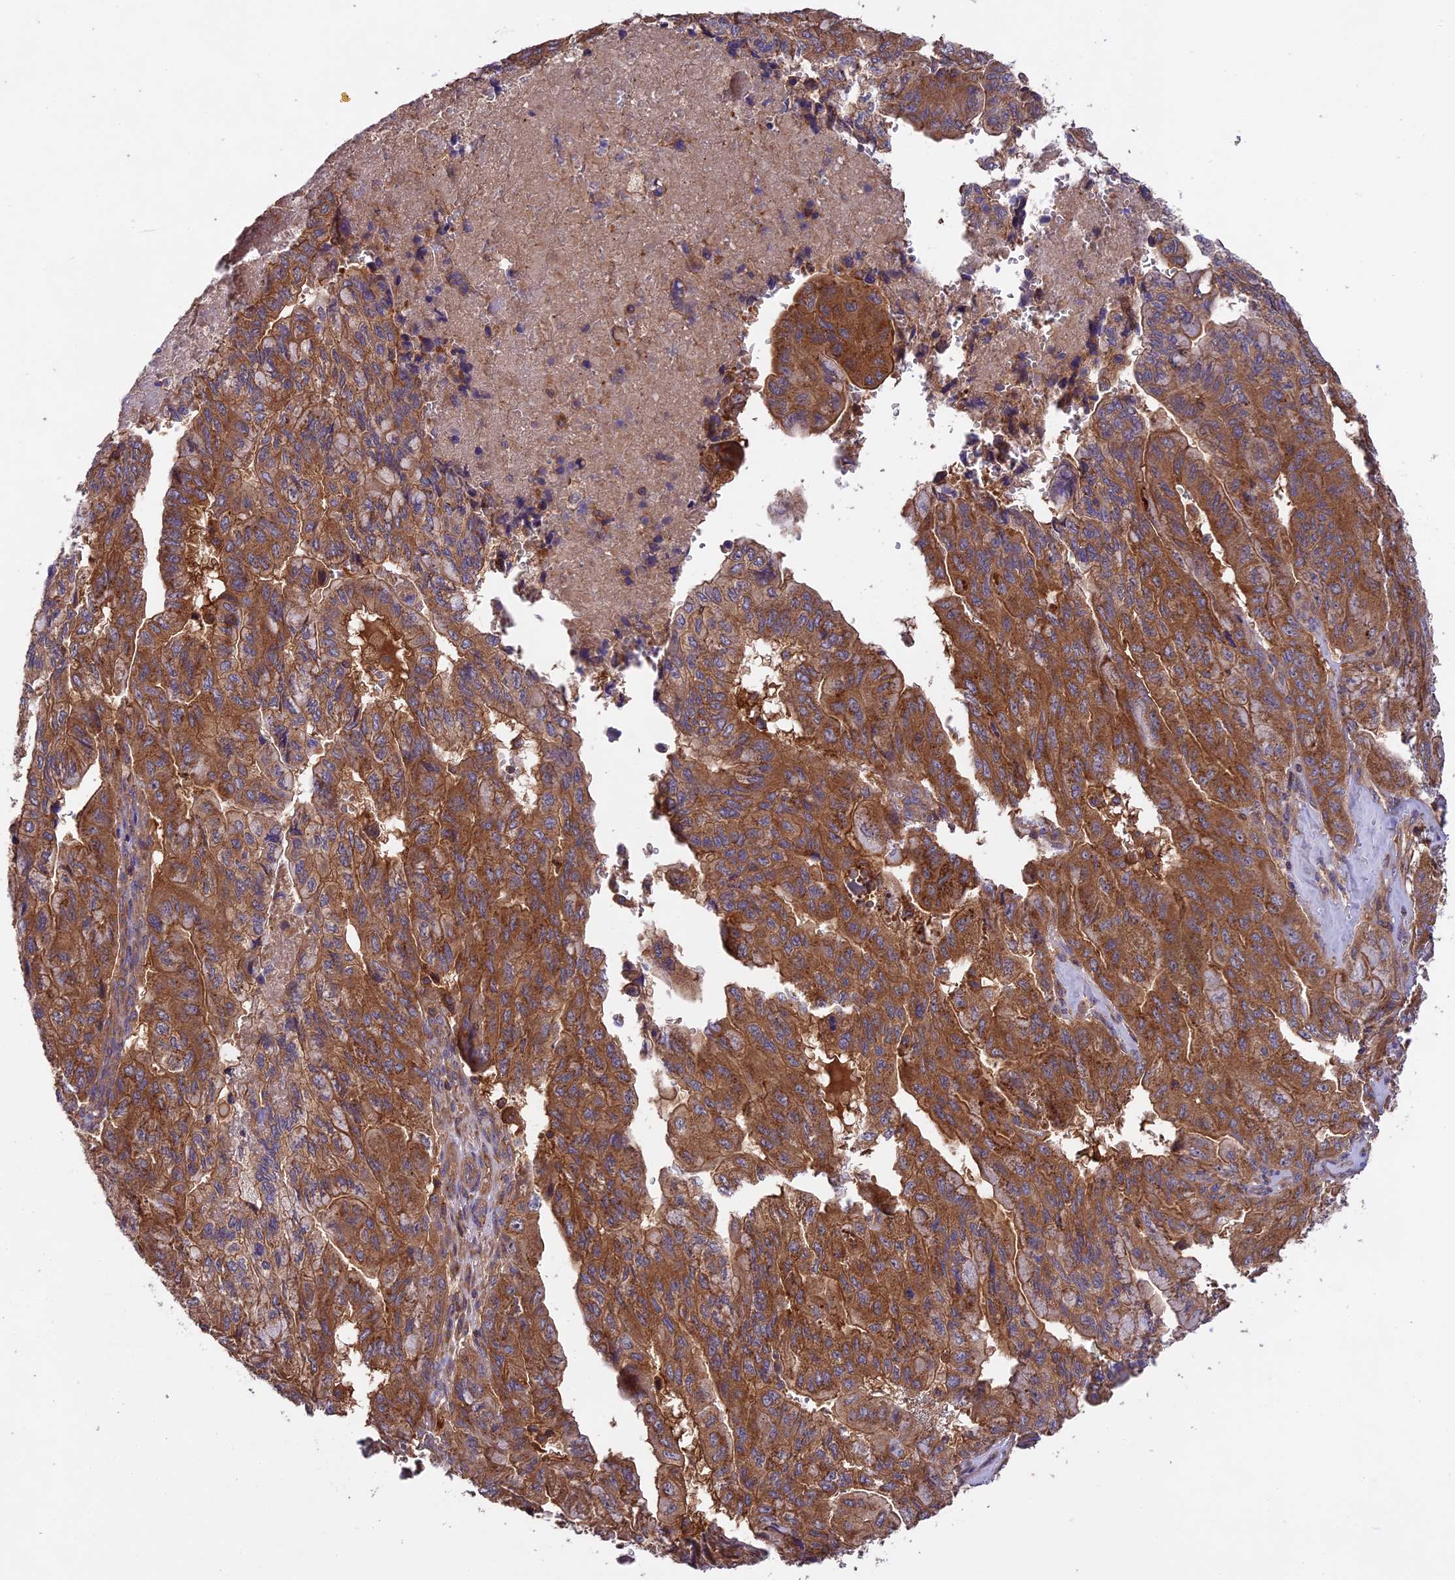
{"staining": {"intensity": "moderate", "quantity": ">75%", "location": "cytoplasmic/membranous"}, "tissue": "pancreatic cancer", "cell_type": "Tumor cells", "image_type": "cancer", "snomed": [{"axis": "morphology", "description": "Adenocarcinoma, NOS"}, {"axis": "topography", "description": "Pancreas"}], "caption": "Moderate cytoplasmic/membranous positivity for a protein is seen in about >75% of tumor cells of pancreatic adenocarcinoma using immunohistochemistry.", "gene": "NUDT8", "patient": {"sex": "male", "age": 51}}